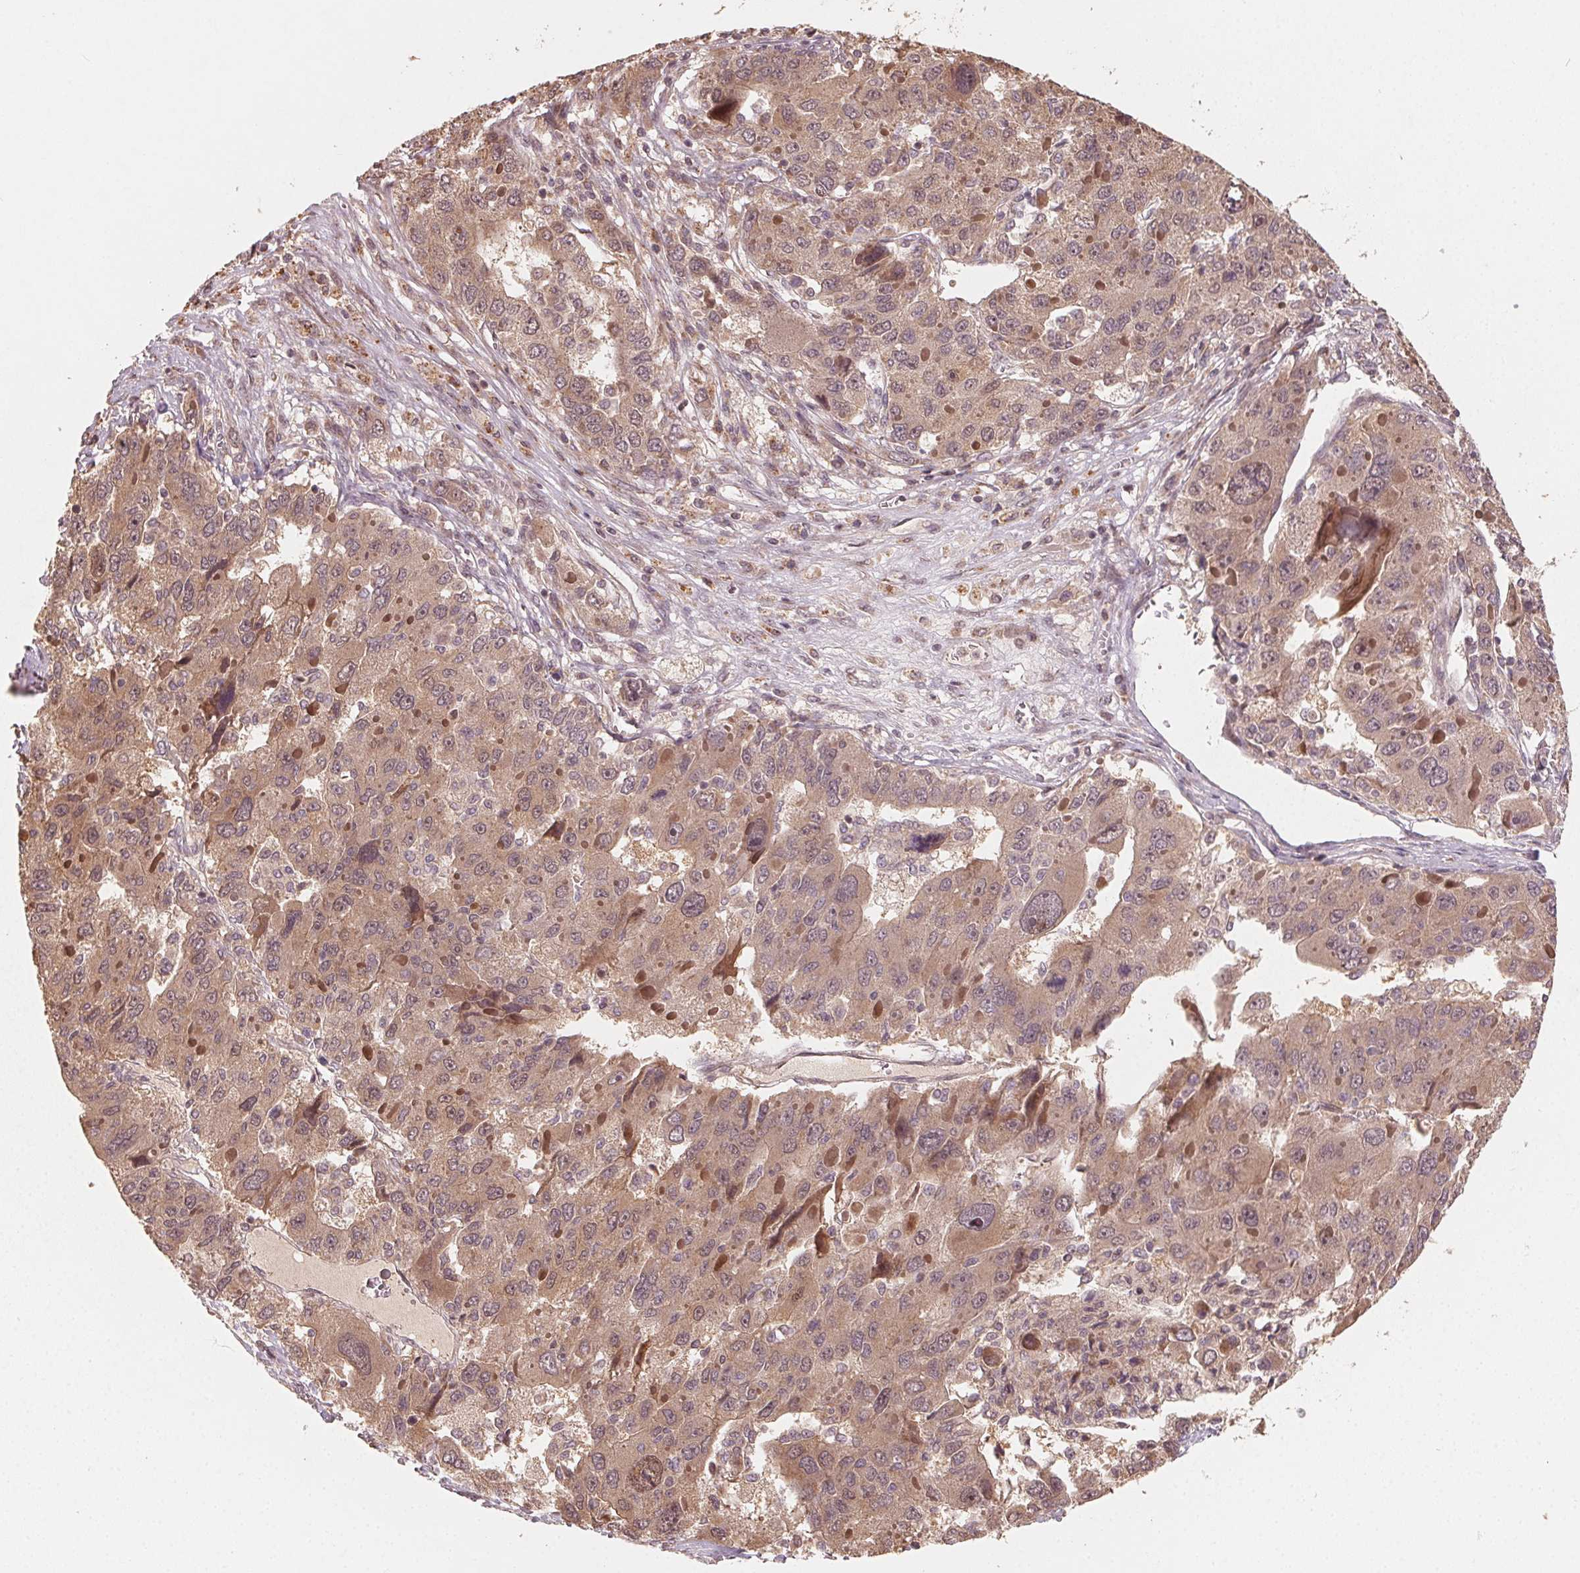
{"staining": {"intensity": "moderate", "quantity": ">75%", "location": "cytoplasmic/membranous"}, "tissue": "liver cancer", "cell_type": "Tumor cells", "image_type": "cancer", "snomed": [{"axis": "morphology", "description": "Carcinoma, Hepatocellular, NOS"}, {"axis": "topography", "description": "Liver"}], "caption": "This histopathology image shows immunohistochemistry staining of liver hepatocellular carcinoma, with medium moderate cytoplasmic/membranous expression in about >75% of tumor cells.", "gene": "WBP2", "patient": {"sex": "female", "age": 41}}